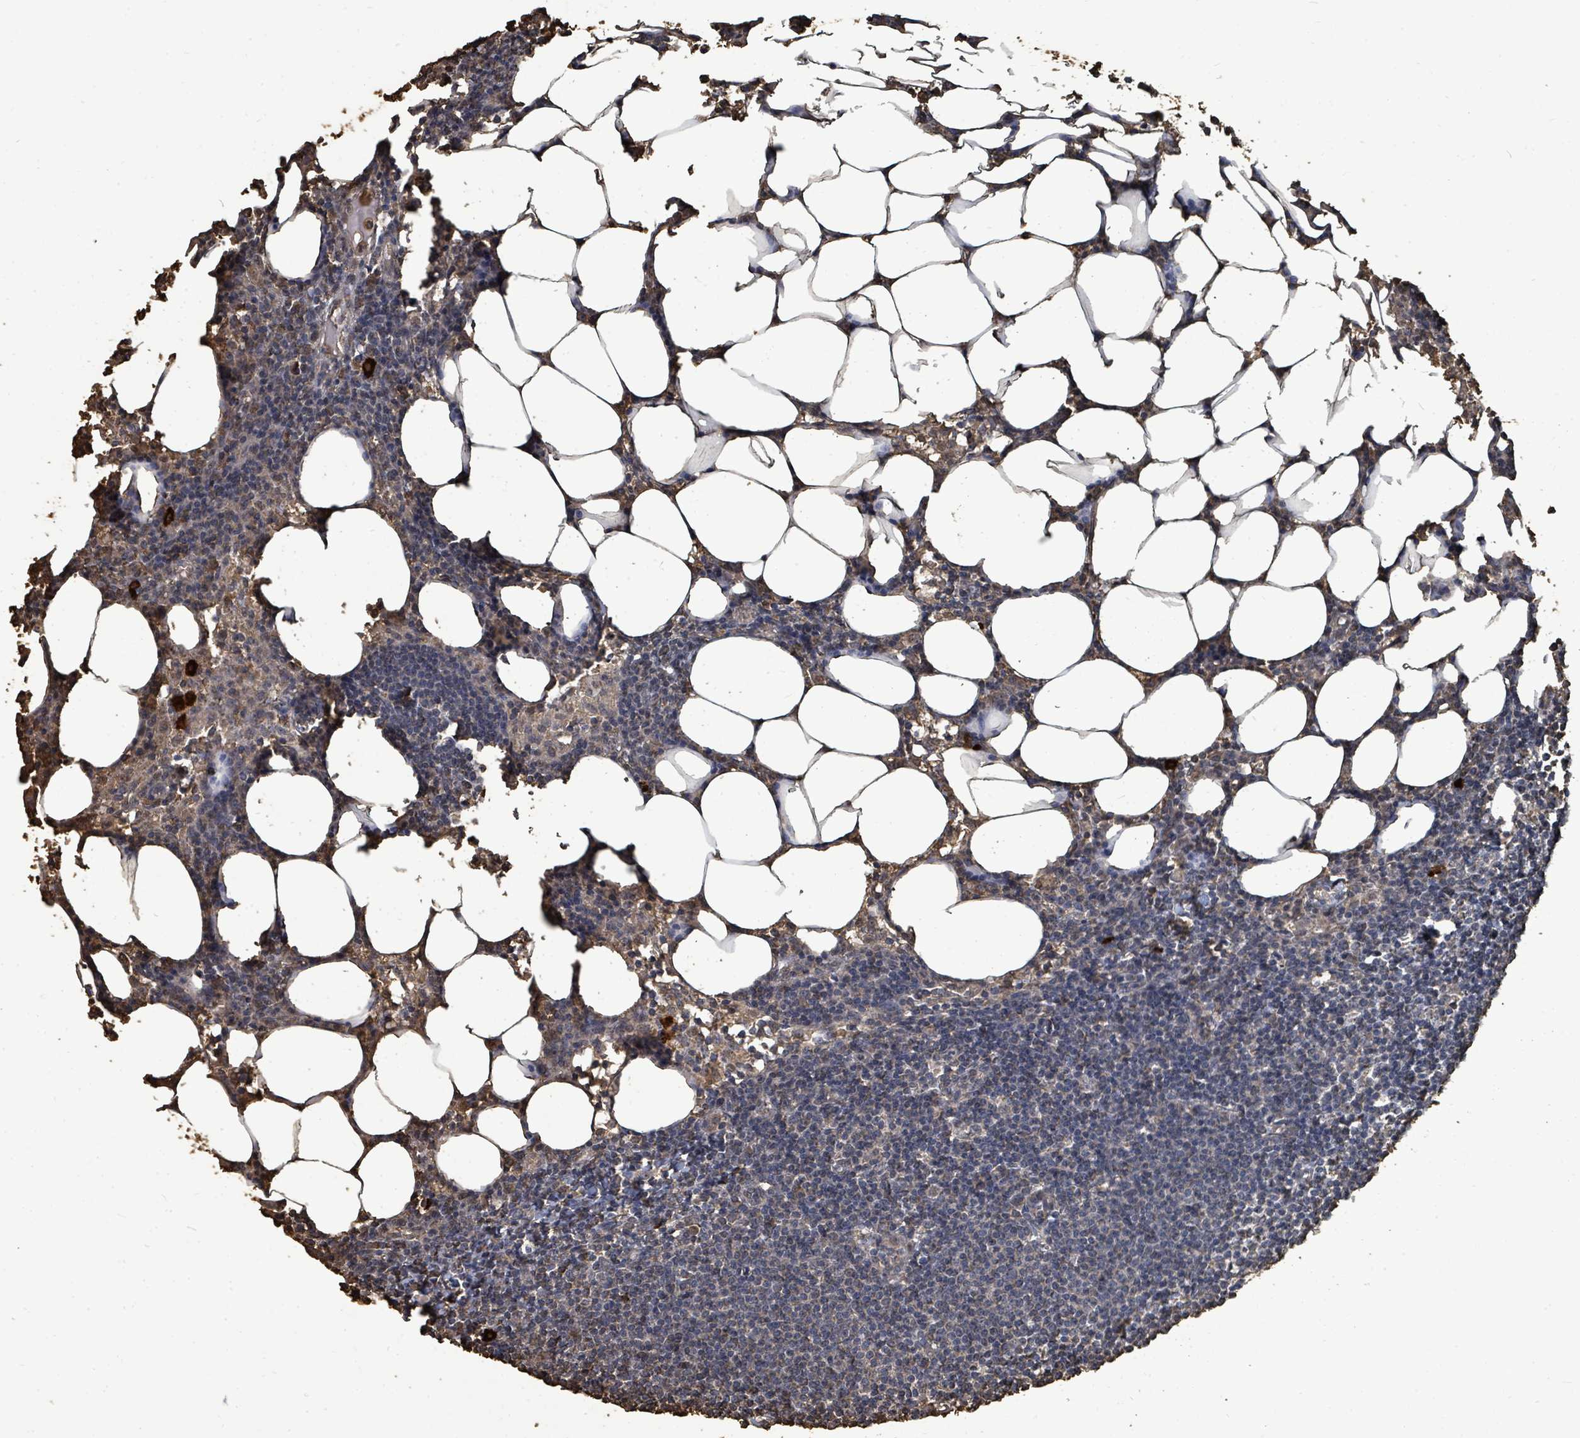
{"staining": {"intensity": "weak", "quantity": "<25%", "location": "nuclear"}, "tissue": "lymph node", "cell_type": "Germinal center cells", "image_type": "normal", "snomed": [{"axis": "morphology", "description": "Normal tissue, NOS"}, {"axis": "topography", "description": "Lymph node"}], "caption": "IHC histopathology image of normal lymph node stained for a protein (brown), which displays no expression in germinal center cells. (DAB IHC visualized using brightfield microscopy, high magnification).", "gene": "C6orf52", "patient": {"sex": "female", "age": 30}}